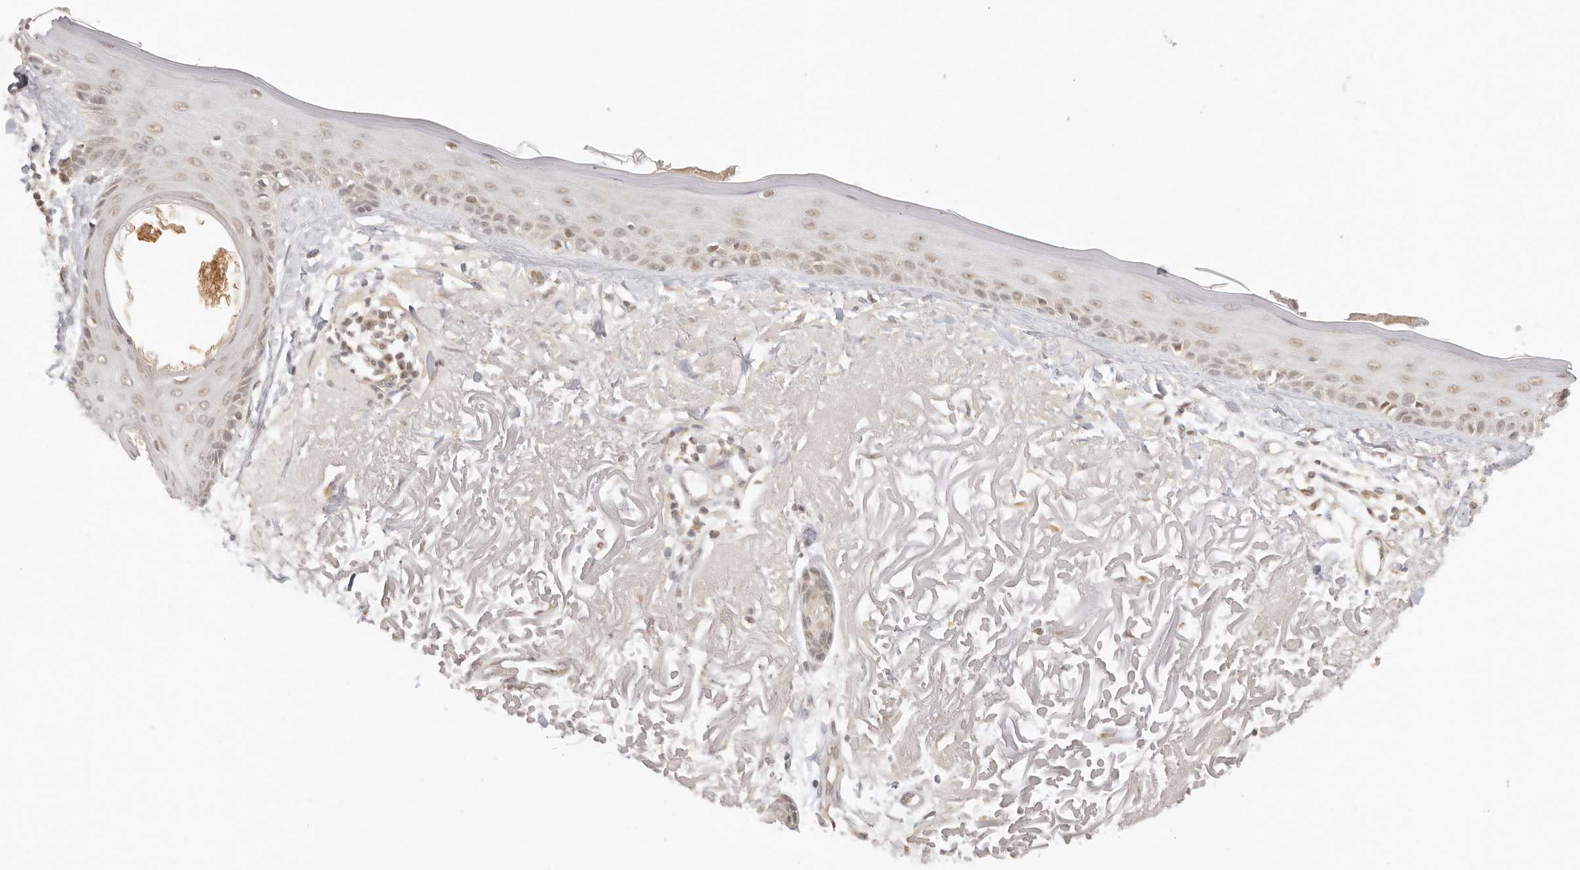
{"staining": {"intensity": "weak", "quantity": ">75%", "location": "cytoplasmic/membranous"}, "tissue": "skin", "cell_type": "Fibroblasts", "image_type": "normal", "snomed": [{"axis": "morphology", "description": "Normal tissue, NOS"}, {"axis": "topography", "description": "Skin"}, {"axis": "topography", "description": "Skeletal muscle"}], "caption": "Protein staining of unremarkable skin exhibits weak cytoplasmic/membranous positivity in about >75% of fibroblasts. (IHC, brightfield microscopy, high magnification).", "gene": "INTS11", "patient": {"sex": "male", "age": 83}}